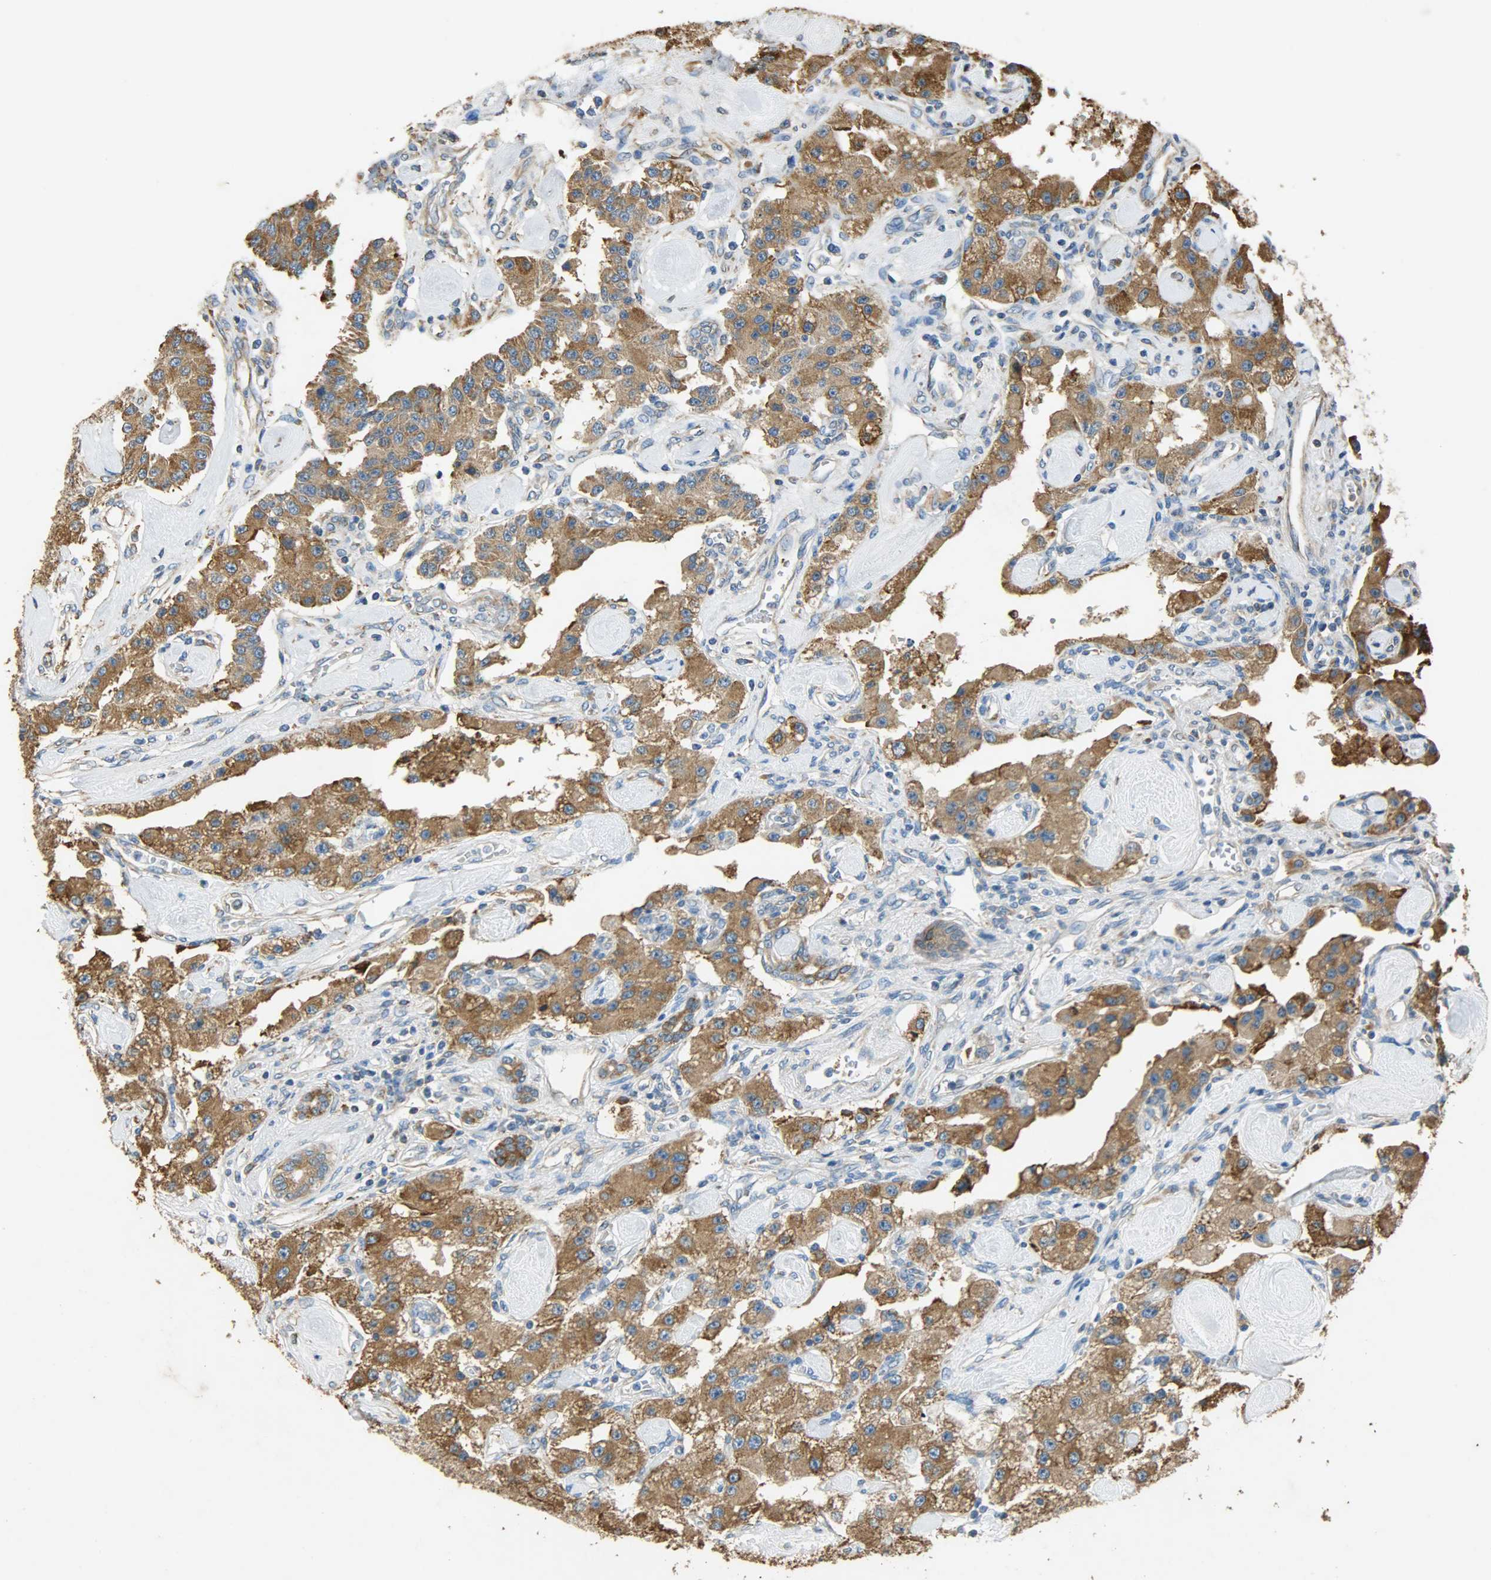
{"staining": {"intensity": "moderate", "quantity": ">75%", "location": "cytoplasmic/membranous"}, "tissue": "carcinoid", "cell_type": "Tumor cells", "image_type": "cancer", "snomed": [{"axis": "morphology", "description": "Carcinoid, malignant, NOS"}, {"axis": "topography", "description": "Pancreas"}], "caption": "Immunohistochemistry (IHC) micrograph of human malignant carcinoid stained for a protein (brown), which reveals medium levels of moderate cytoplasmic/membranous staining in about >75% of tumor cells.", "gene": "HSPA5", "patient": {"sex": "male", "age": 41}}